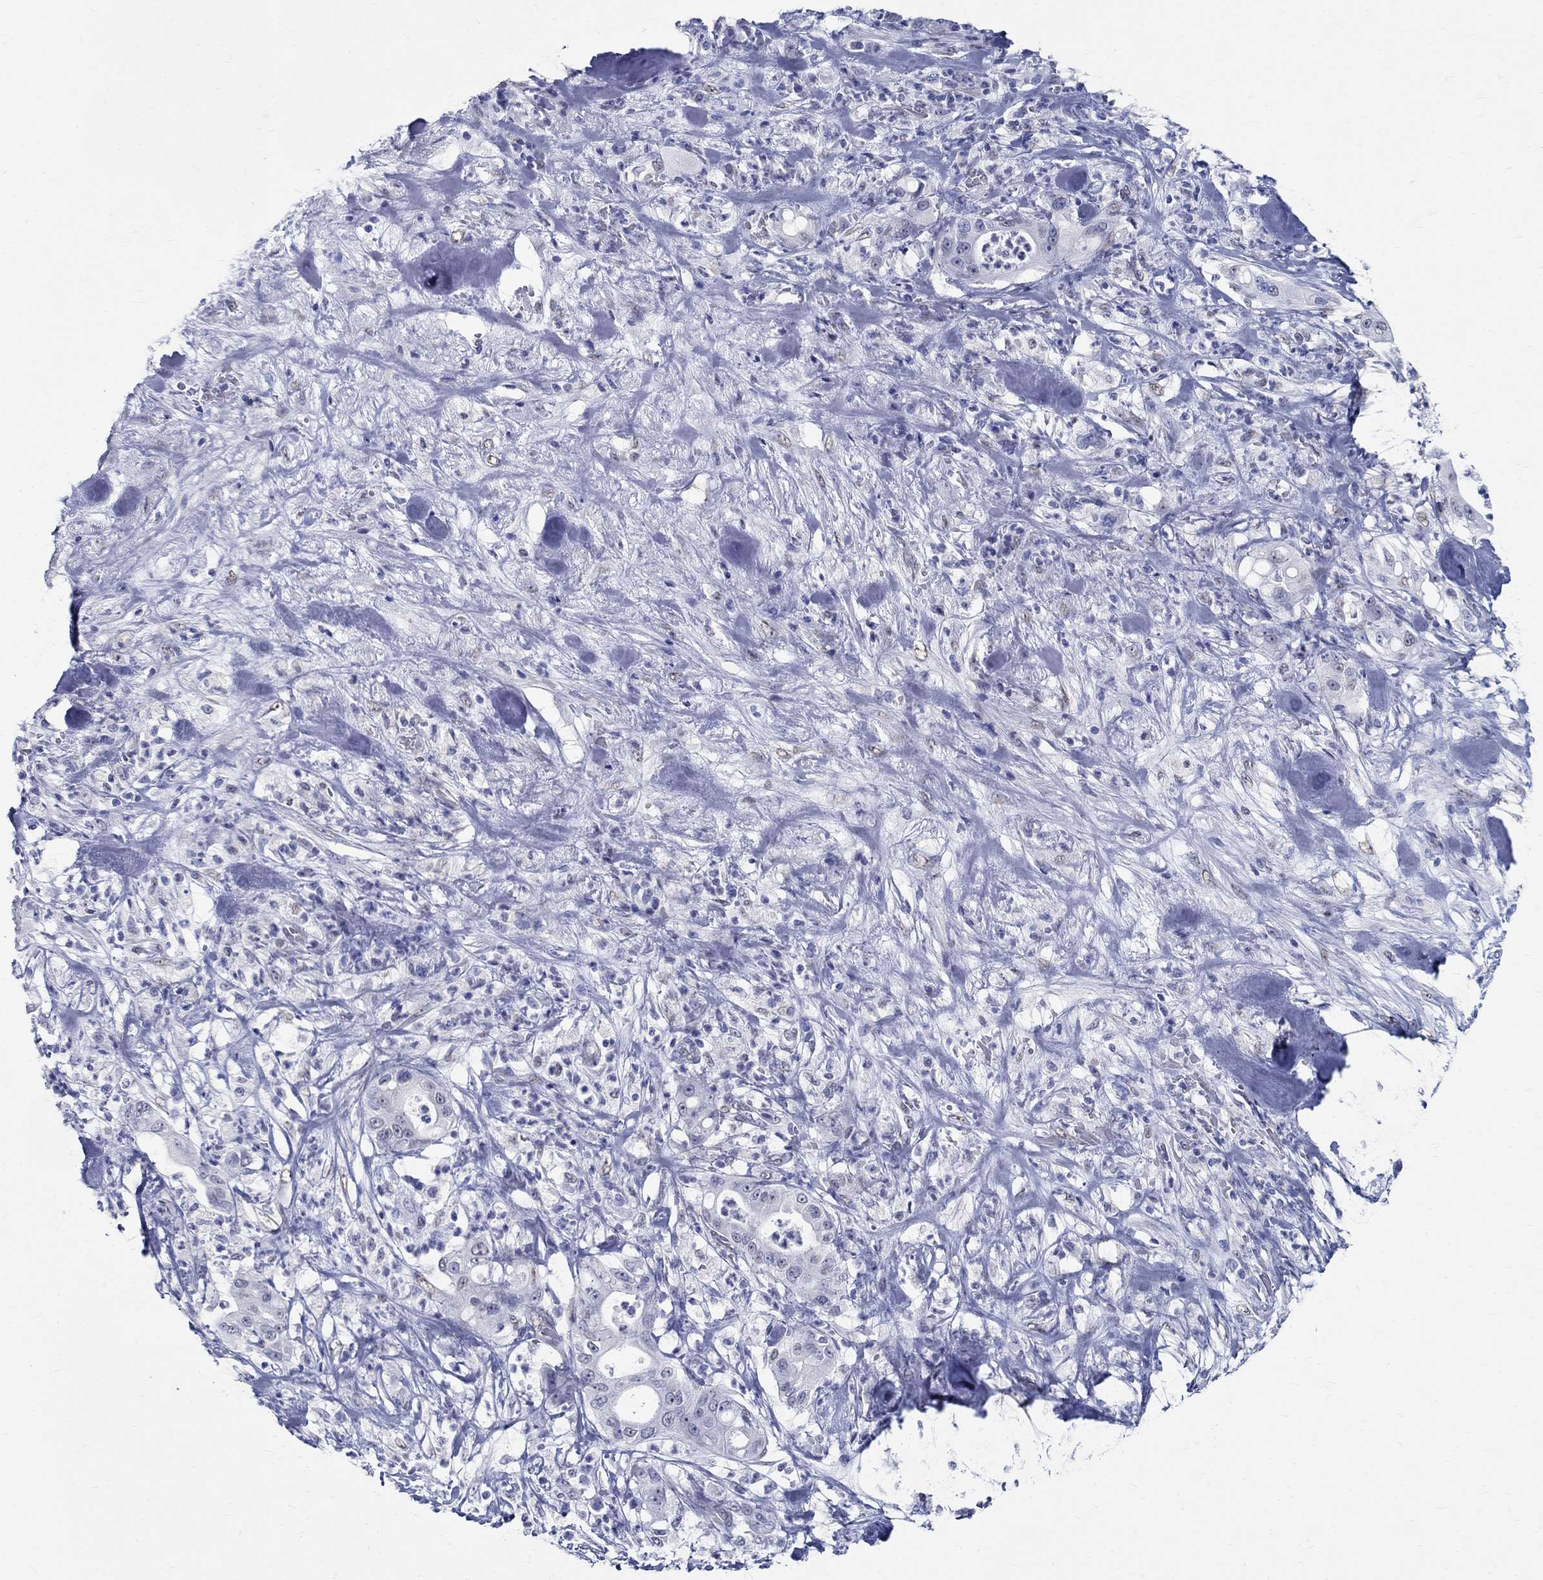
{"staining": {"intensity": "negative", "quantity": "none", "location": "none"}, "tissue": "pancreatic cancer", "cell_type": "Tumor cells", "image_type": "cancer", "snomed": [{"axis": "morphology", "description": "Adenocarcinoma, NOS"}, {"axis": "topography", "description": "Pancreas"}], "caption": "DAB (3,3'-diaminobenzidine) immunohistochemical staining of human adenocarcinoma (pancreatic) demonstrates no significant positivity in tumor cells.", "gene": "TSPAN16", "patient": {"sex": "male", "age": 71}}